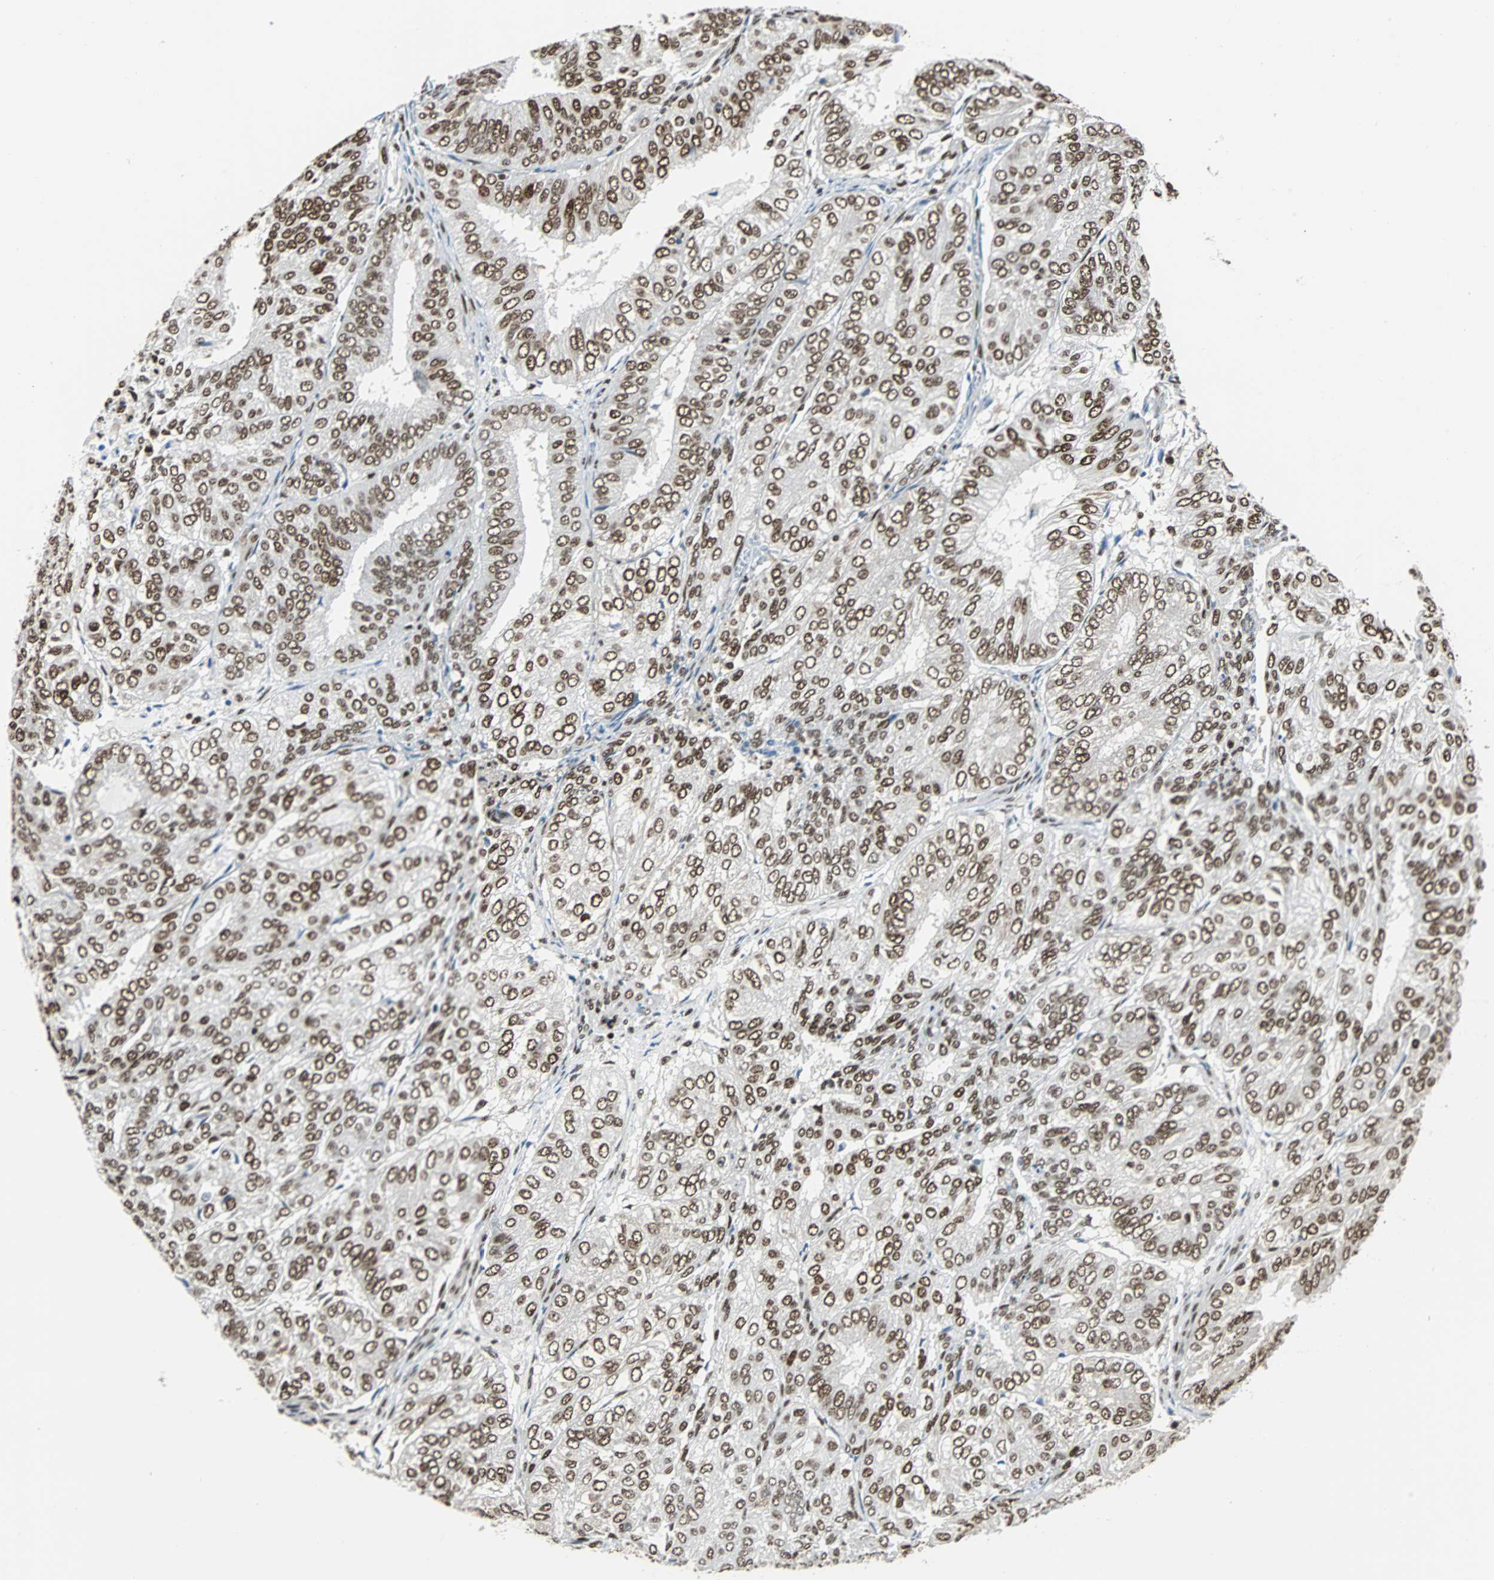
{"staining": {"intensity": "moderate", "quantity": ">75%", "location": "nuclear"}, "tissue": "endometrial cancer", "cell_type": "Tumor cells", "image_type": "cancer", "snomed": [{"axis": "morphology", "description": "Adenocarcinoma, NOS"}, {"axis": "topography", "description": "Uterus"}], "caption": "The micrograph shows immunohistochemical staining of adenocarcinoma (endometrial). There is moderate nuclear expression is seen in about >75% of tumor cells. (DAB IHC with brightfield microscopy, high magnification).", "gene": "XRCC4", "patient": {"sex": "female", "age": 60}}